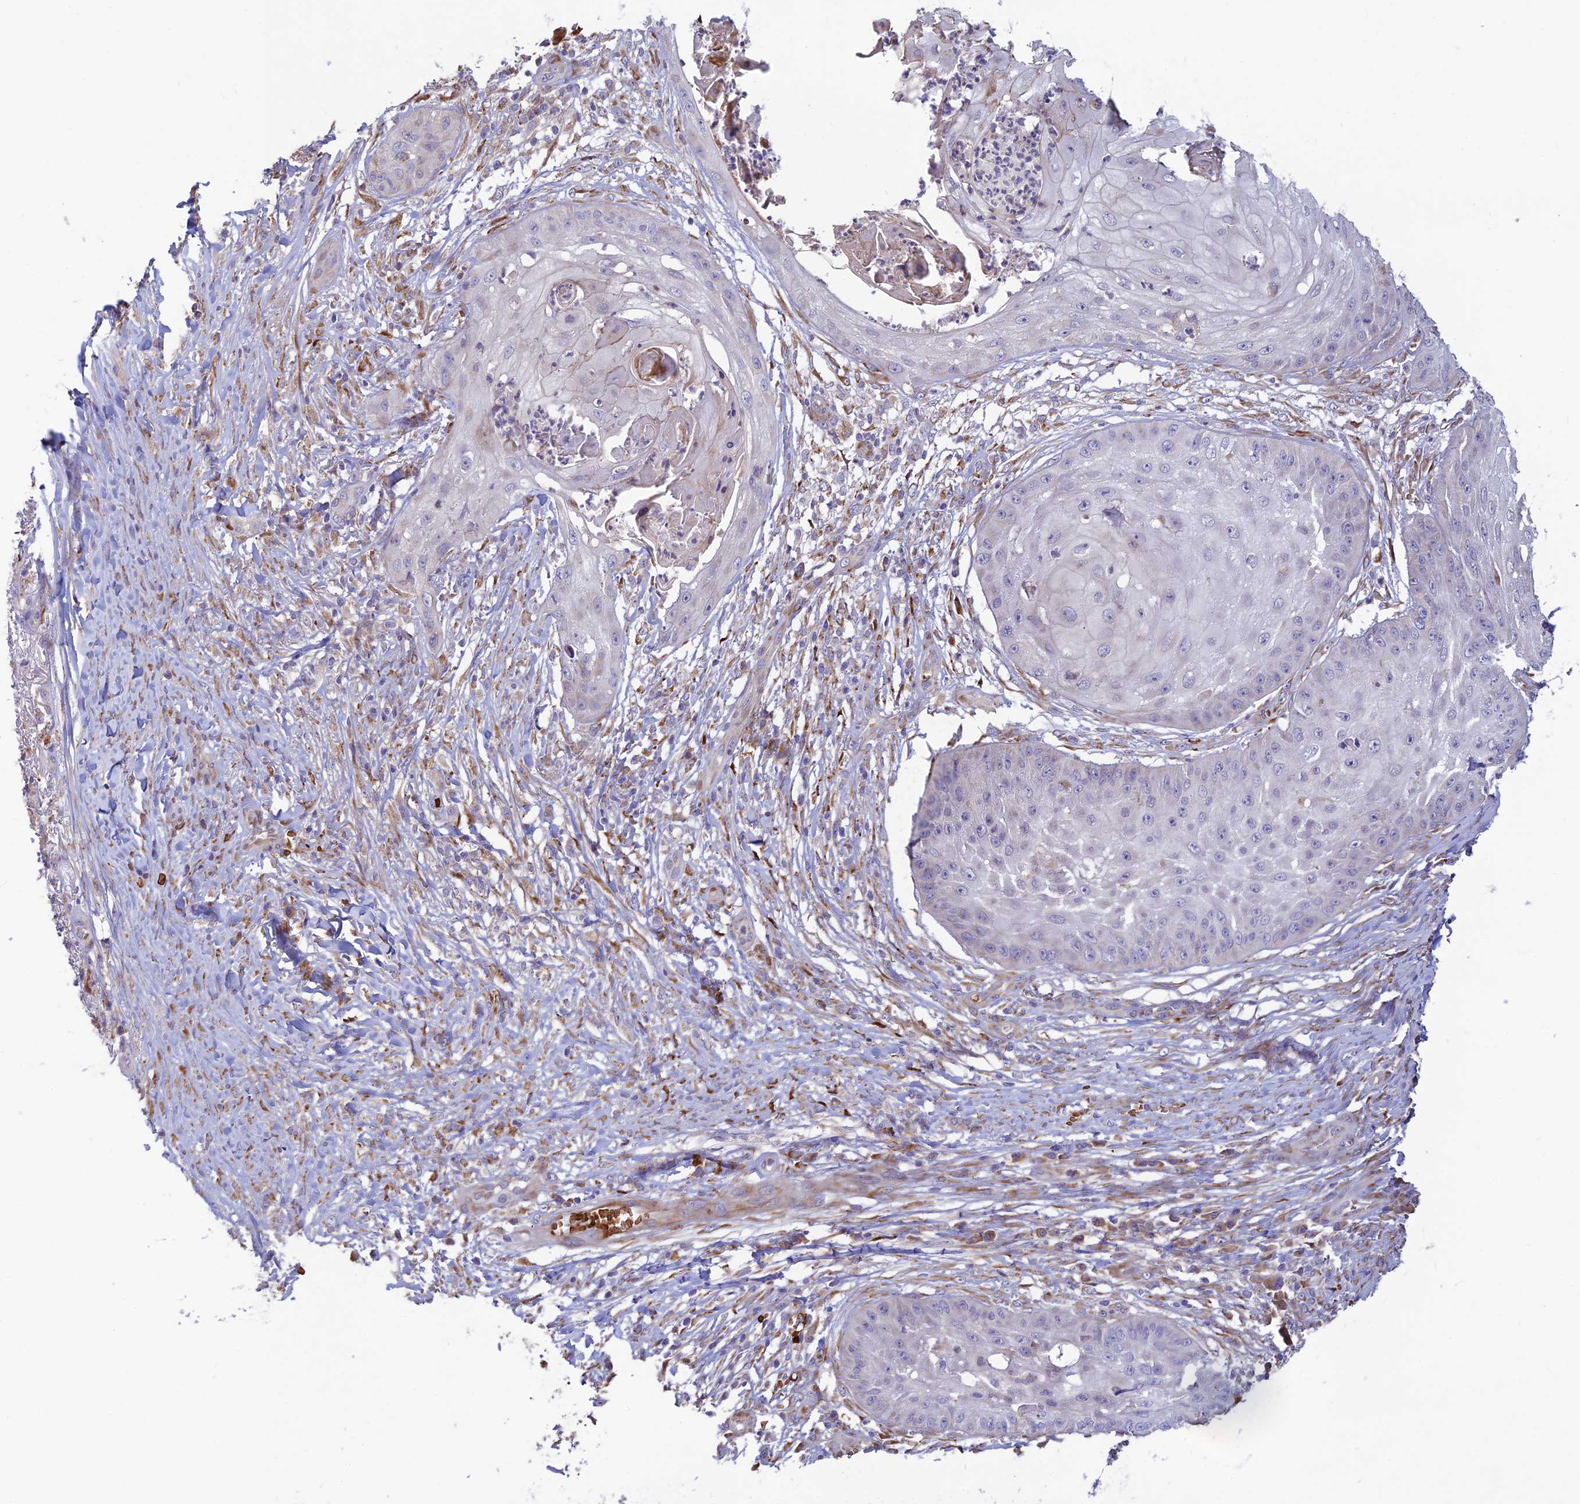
{"staining": {"intensity": "negative", "quantity": "none", "location": "none"}, "tissue": "skin cancer", "cell_type": "Tumor cells", "image_type": "cancer", "snomed": [{"axis": "morphology", "description": "Squamous cell carcinoma, NOS"}, {"axis": "topography", "description": "Skin"}], "caption": "Immunohistochemical staining of human skin cancer (squamous cell carcinoma) shows no significant staining in tumor cells.", "gene": "UFSP2", "patient": {"sex": "male", "age": 70}}